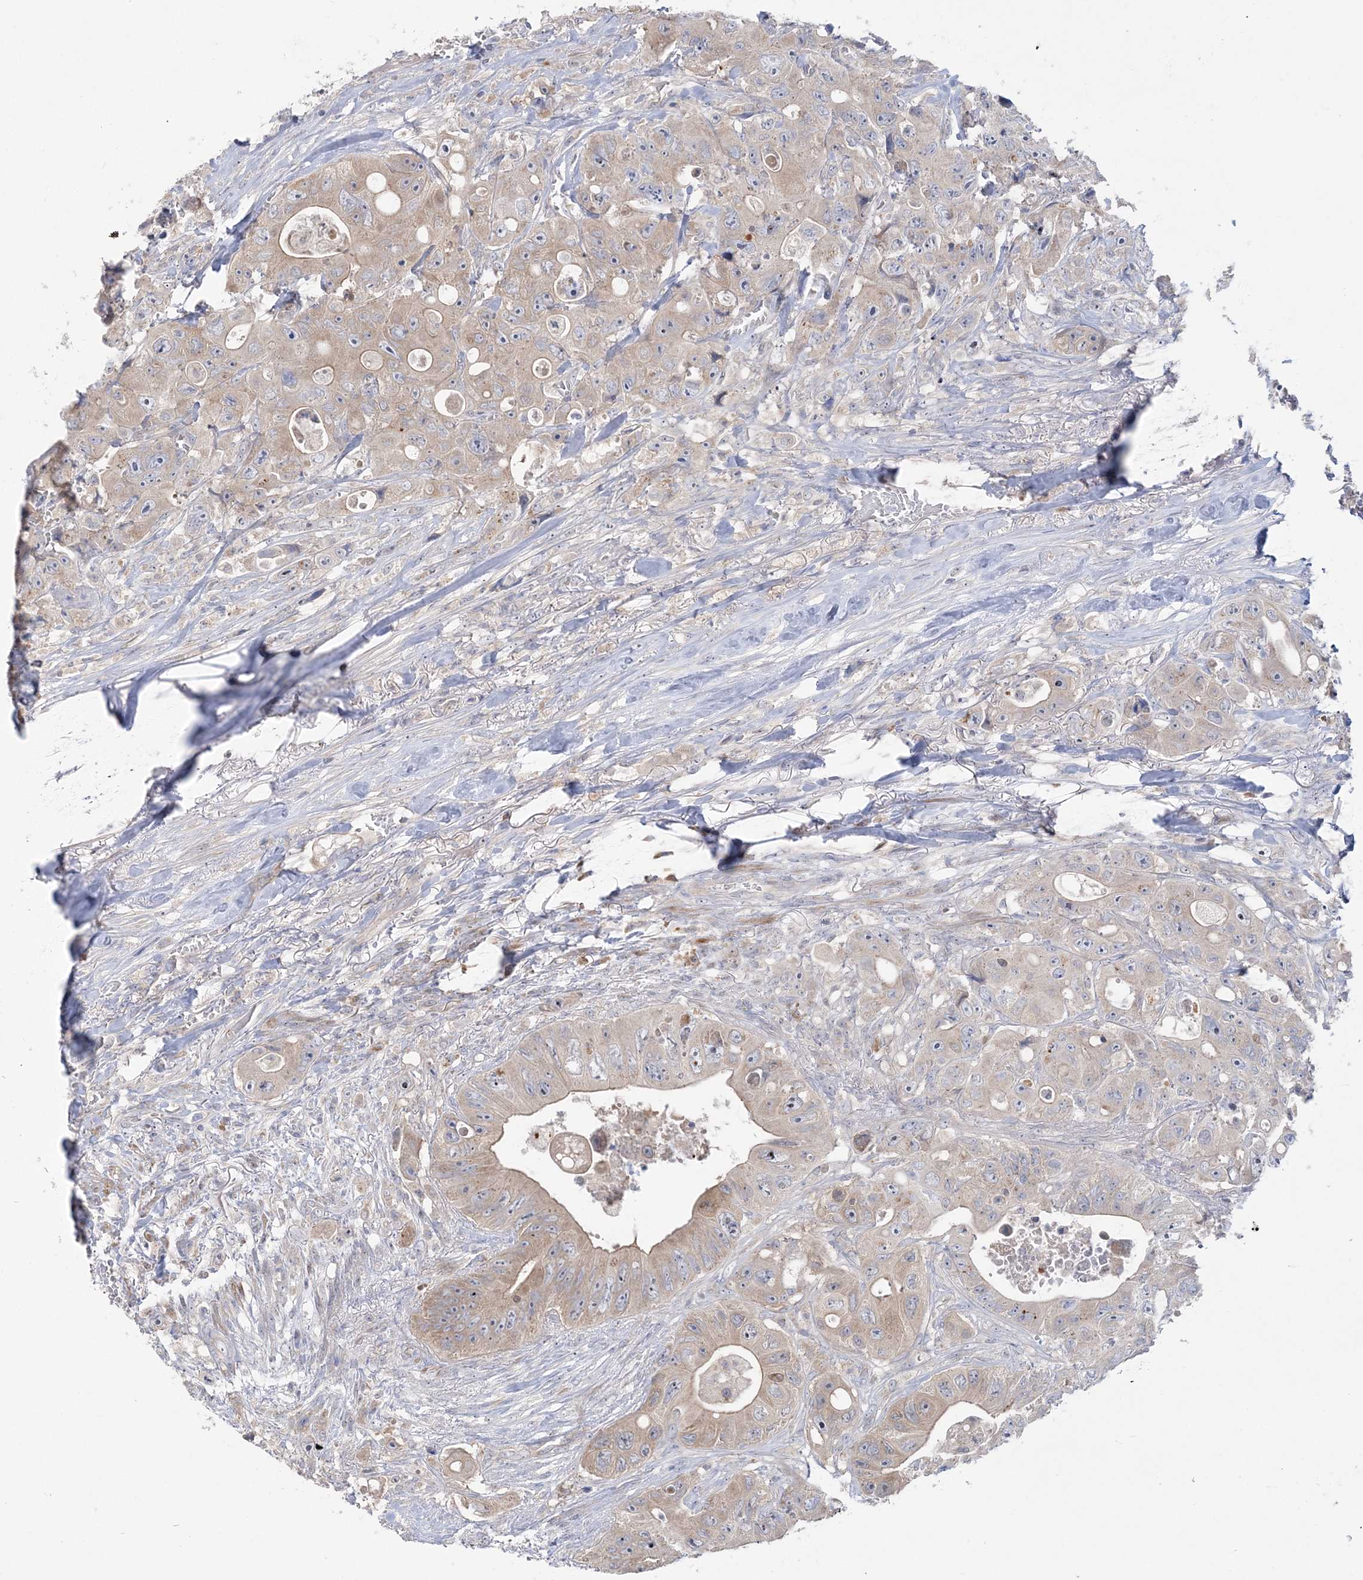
{"staining": {"intensity": "weak", "quantity": ">75%", "location": "cytoplasmic/membranous"}, "tissue": "colorectal cancer", "cell_type": "Tumor cells", "image_type": "cancer", "snomed": [{"axis": "morphology", "description": "Adenocarcinoma, NOS"}, {"axis": "topography", "description": "Colon"}], "caption": "IHC micrograph of colorectal cancer stained for a protein (brown), which exhibits low levels of weak cytoplasmic/membranous expression in approximately >75% of tumor cells.", "gene": "MMADHC", "patient": {"sex": "female", "age": 46}}